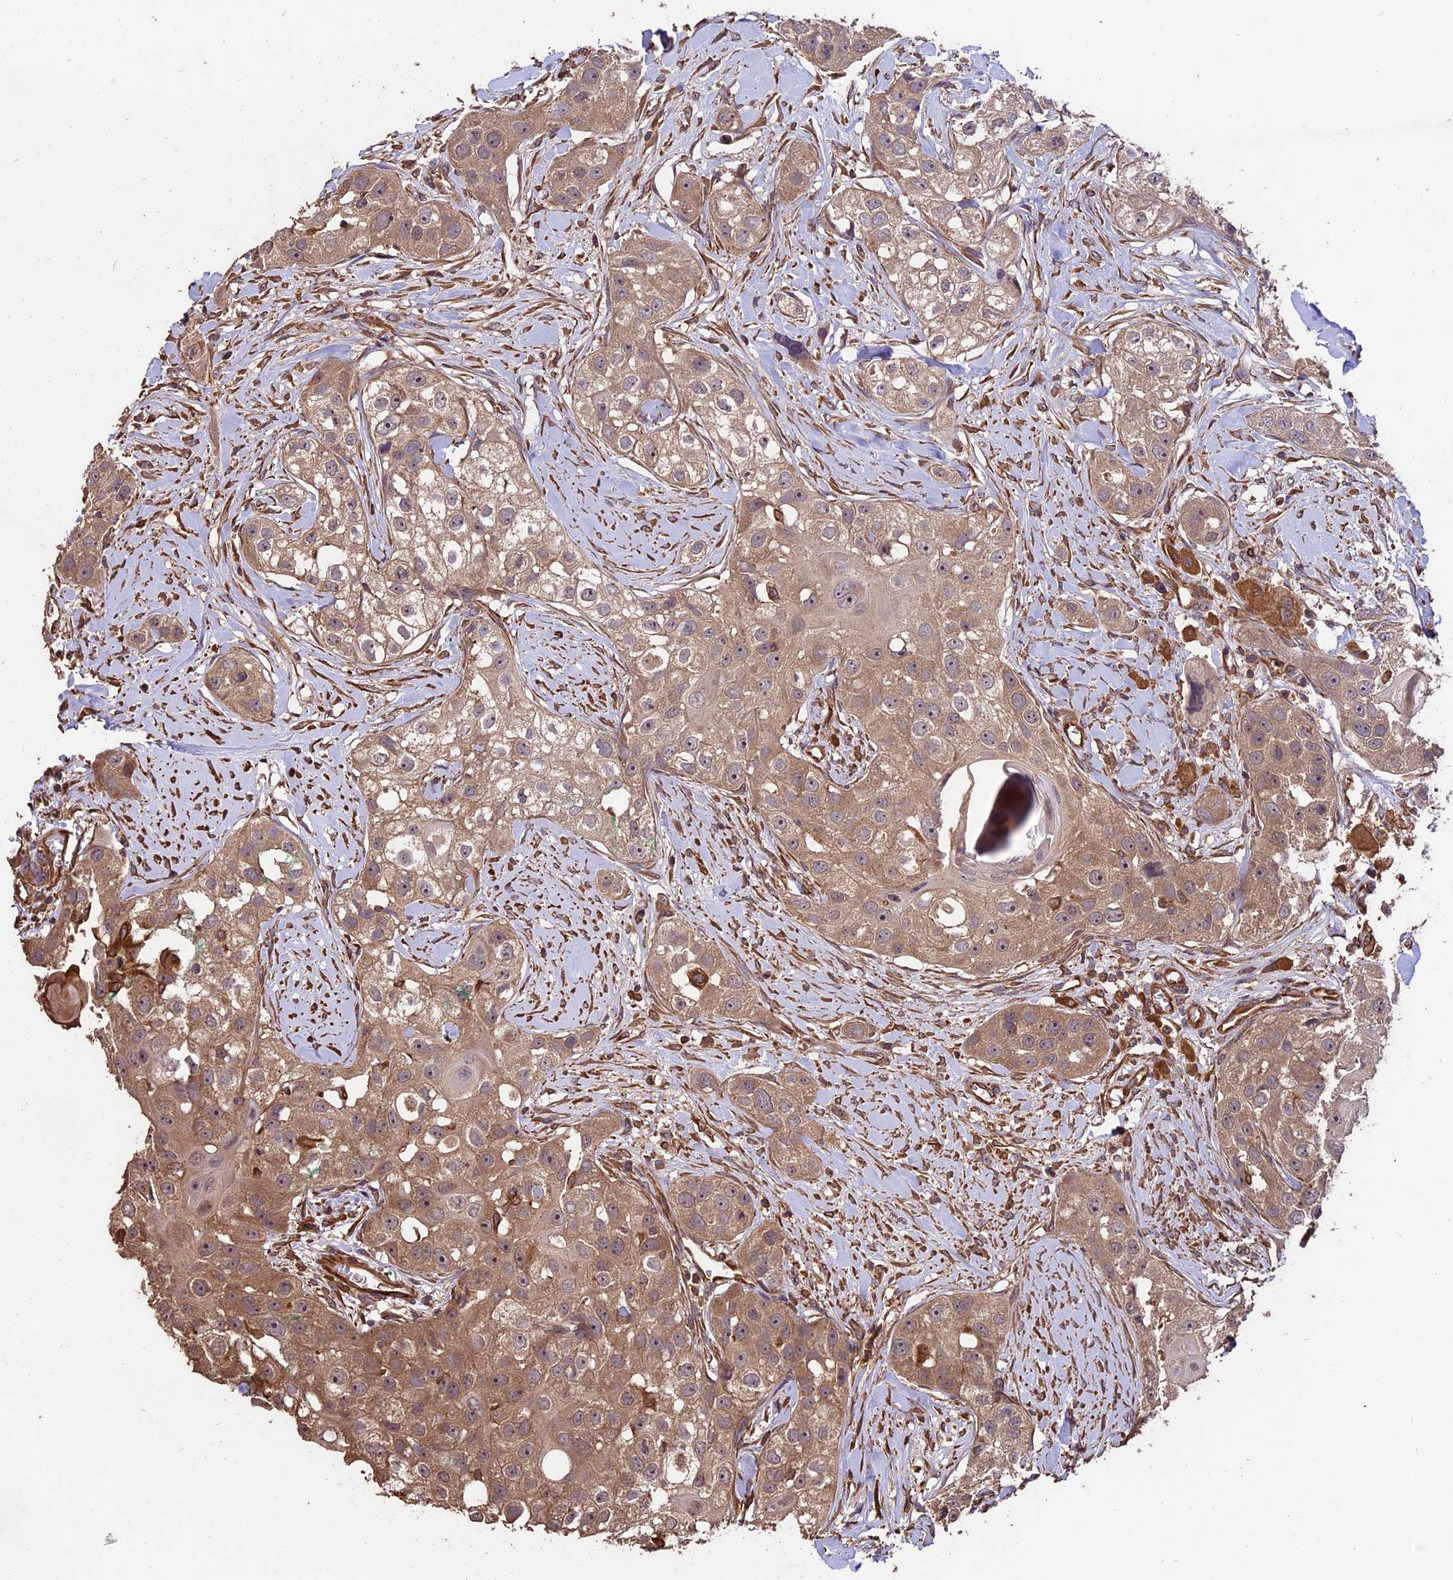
{"staining": {"intensity": "moderate", "quantity": ">75%", "location": "cytoplasmic/membranous"}, "tissue": "head and neck cancer", "cell_type": "Tumor cells", "image_type": "cancer", "snomed": [{"axis": "morphology", "description": "Normal tissue, NOS"}, {"axis": "morphology", "description": "Squamous cell carcinoma, NOS"}, {"axis": "topography", "description": "Skeletal muscle"}, {"axis": "topography", "description": "Head-Neck"}], "caption": "Immunohistochemistry (DAB) staining of squamous cell carcinoma (head and neck) shows moderate cytoplasmic/membranous protein positivity in about >75% of tumor cells.", "gene": "TTLL10", "patient": {"sex": "male", "age": 51}}